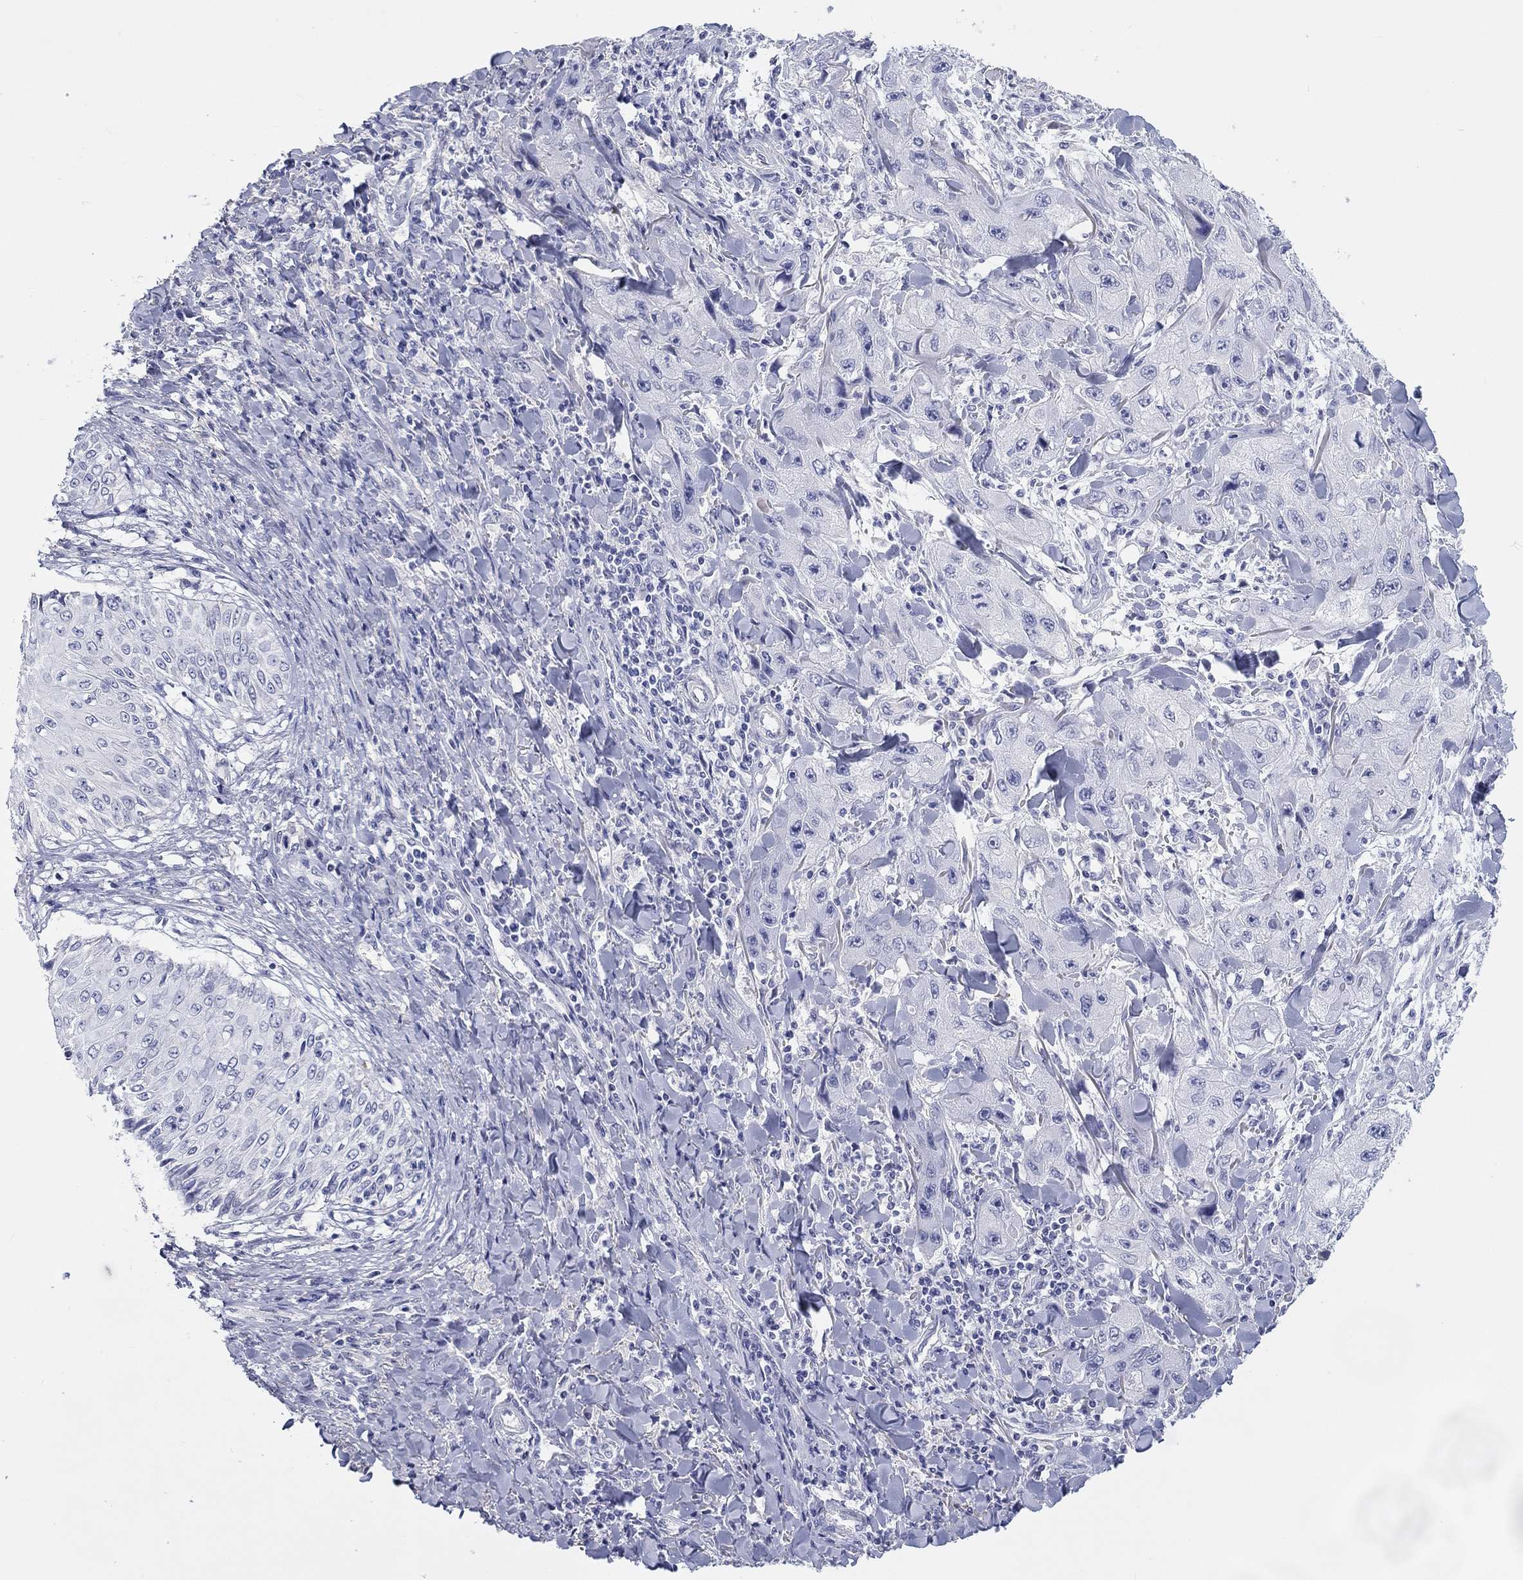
{"staining": {"intensity": "negative", "quantity": "none", "location": "none"}, "tissue": "skin cancer", "cell_type": "Tumor cells", "image_type": "cancer", "snomed": [{"axis": "morphology", "description": "Squamous cell carcinoma, NOS"}, {"axis": "topography", "description": "Skin"}, {"axis": "topography", "description": "Subcutis"}], "caption": "Image shows no significant protein expression in tumor cells of squamous cell carcinoma (skin).", "gene": "LRRC4C", "patient": {"sex": "male", "age": 73}}